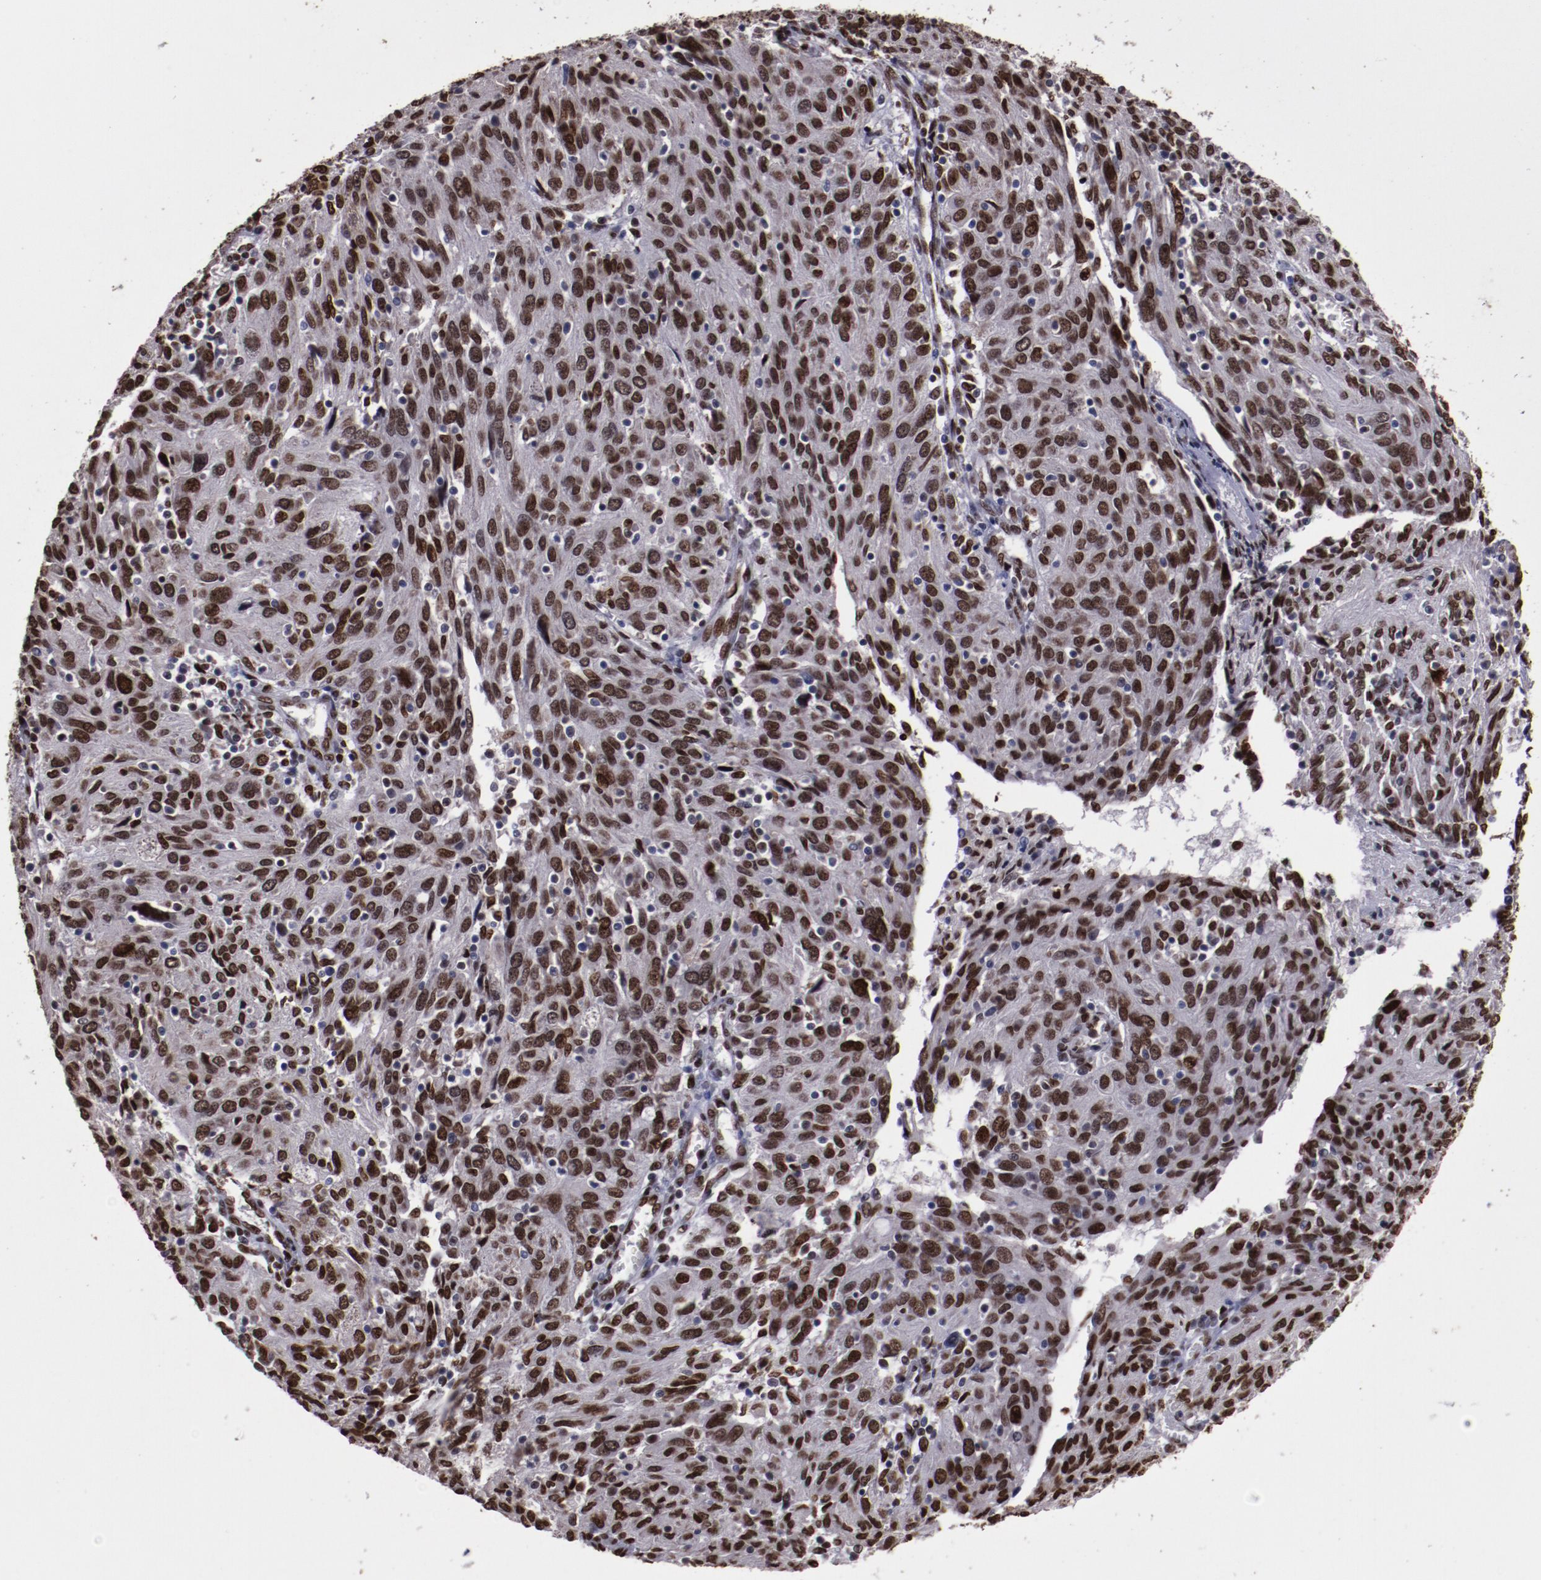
{"staining": {"intensity": "moderate", "quantity": ">75%", "location": "nuclear"}, "tissue": "ovarian cancer", "cell_type": "Tumor cells", "image_type": "cancer", "snomed": [{"axis": "morphology", "description": "Carcinoma, endometroid"}, {"axis": "topography", "description": "Ovary"}], "caption": "About >75% of tumor cells in ovarian endometroid carcinoma exhibit moderate nuclear protein positivity as visualized by brown immunohistochemical staining.", "gene": "APEX1", "patient": {"sex": "female", "age": 50}}